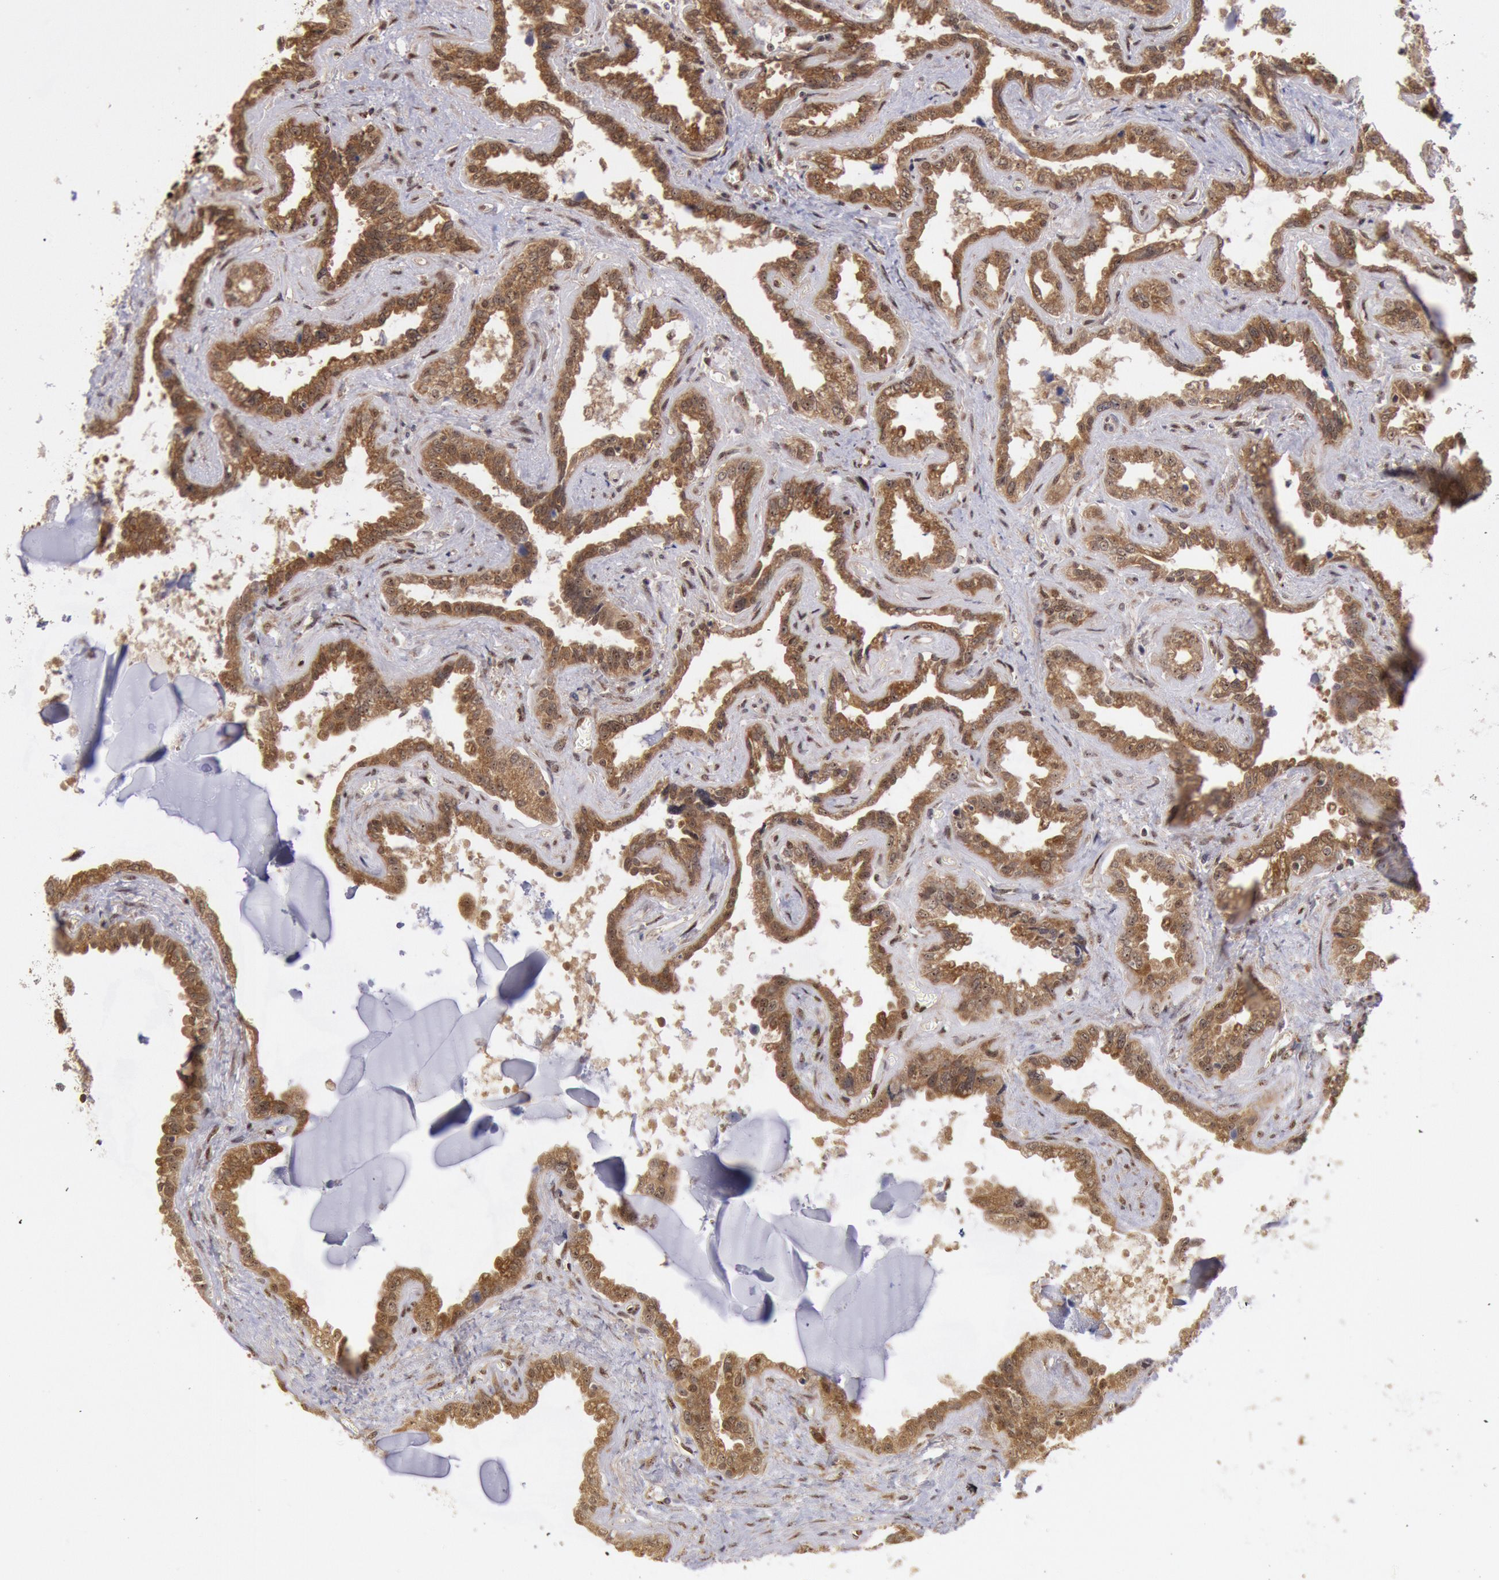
{"staining": {"intensity": "strong", "quantity": ">75%", "location": "cytoplasmic/membranous"}, "tissue": "seminal vesicle", "cell_type": "Glandular cells", "image_type": "normal", "snomed": [{"axis": "morphology", "description": "Normal tissue, NOS"}, {"axis": "morphology", "description": "Inflammation, NOS"}, {"axis": "topography", "description": "Urinary bladder"}, {"axis": "topography", "description": "Prostate"}, {"axis": "topography", "description": "Seminal veicle"}], "caption": "Immunohistochemistry (IHC) histopathology image of normal seminal vesicle stained for a protein (brown), which displays high levels of strong cytoplasmic/membranous expression in approximately >75% of glandular cells.", "gene": "STX17", "patient": {"sex": "male", "age": 82}}